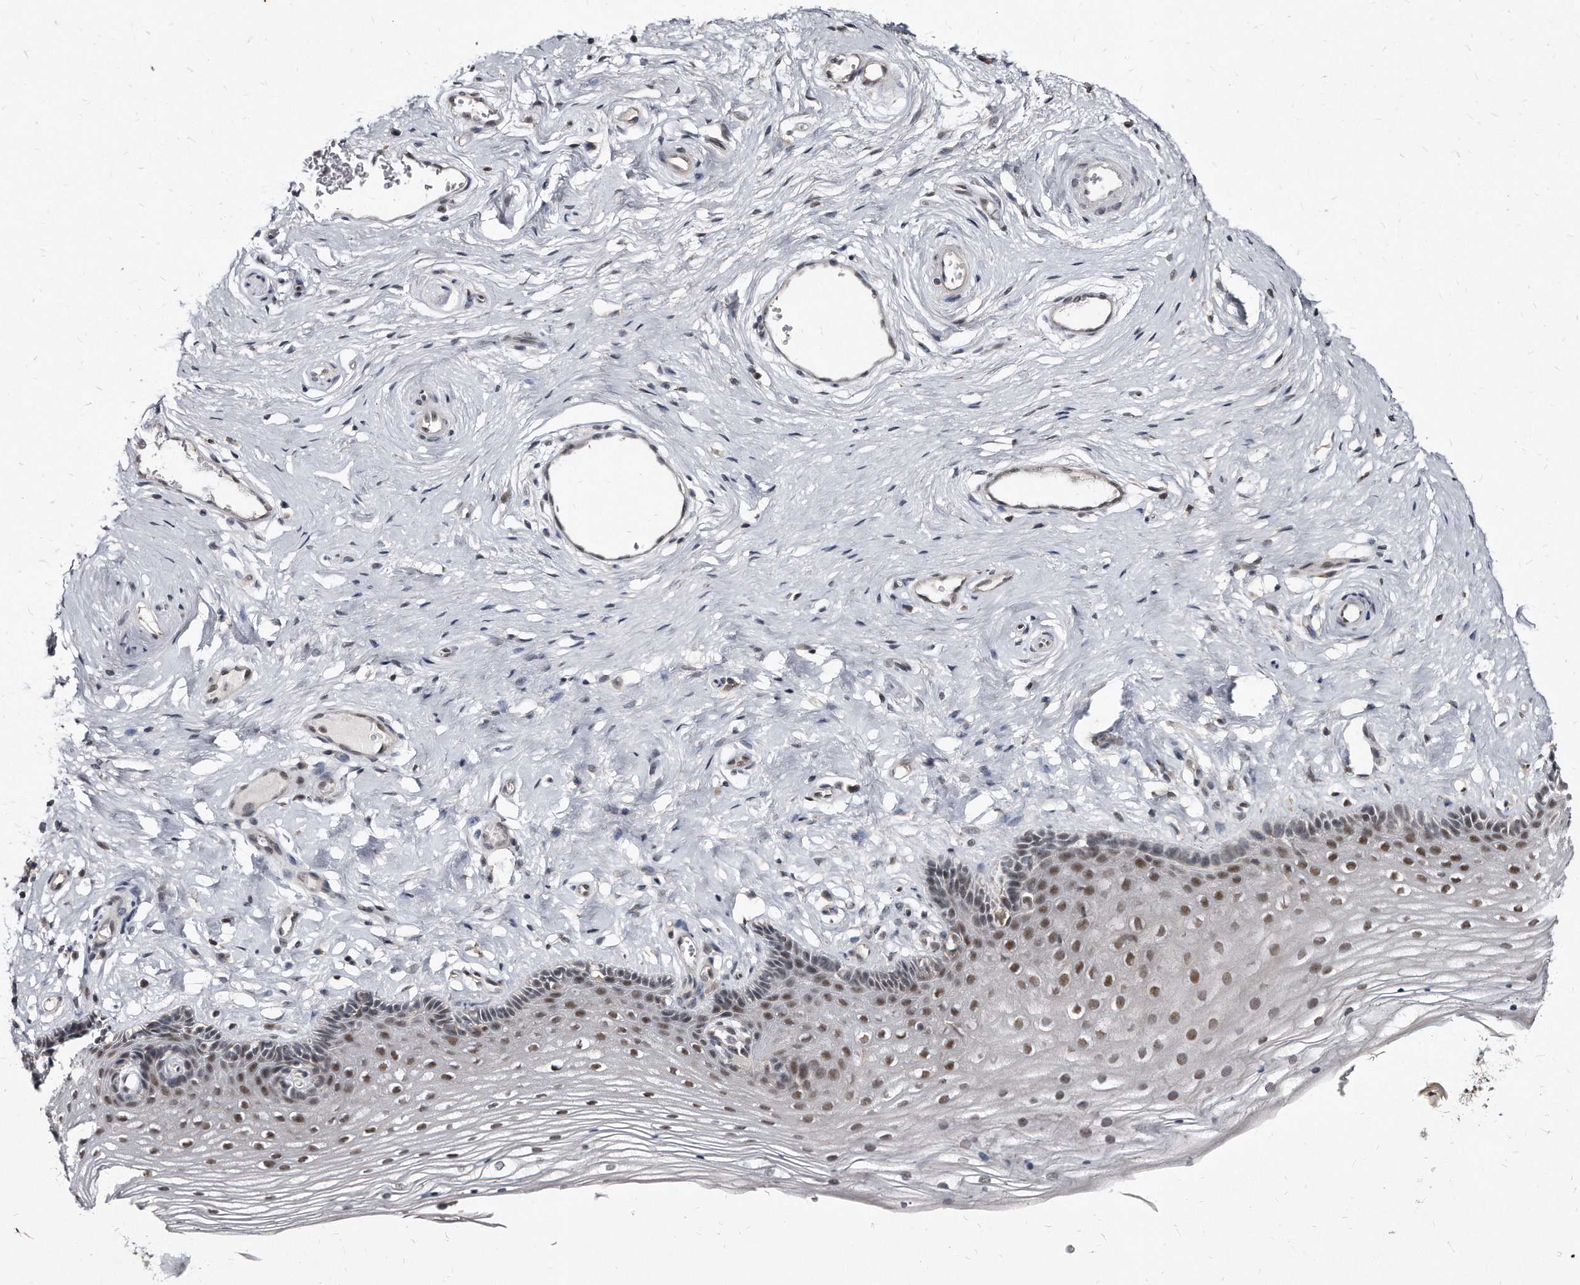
{"staining": {"intensity": "moderate", "quantity": ">75%", "location": "nuclear"}, "tissue": "vagina", "cell_type": "Squamous epithelial cells", "image_type": "normal", "snomed": [{"axis": "morphology", "description": "Normal tissue, NOS"}, {"axis": "topography", "description": "Vagina"}], "caption": "Immunohistochemistry of normal human vagina reveals medium levels of moderate nuclear expression in approximately >75% of squamous epithelial cells.", "gene": "KLHDC3", "patient": {"sex": "female", "age": 46}}